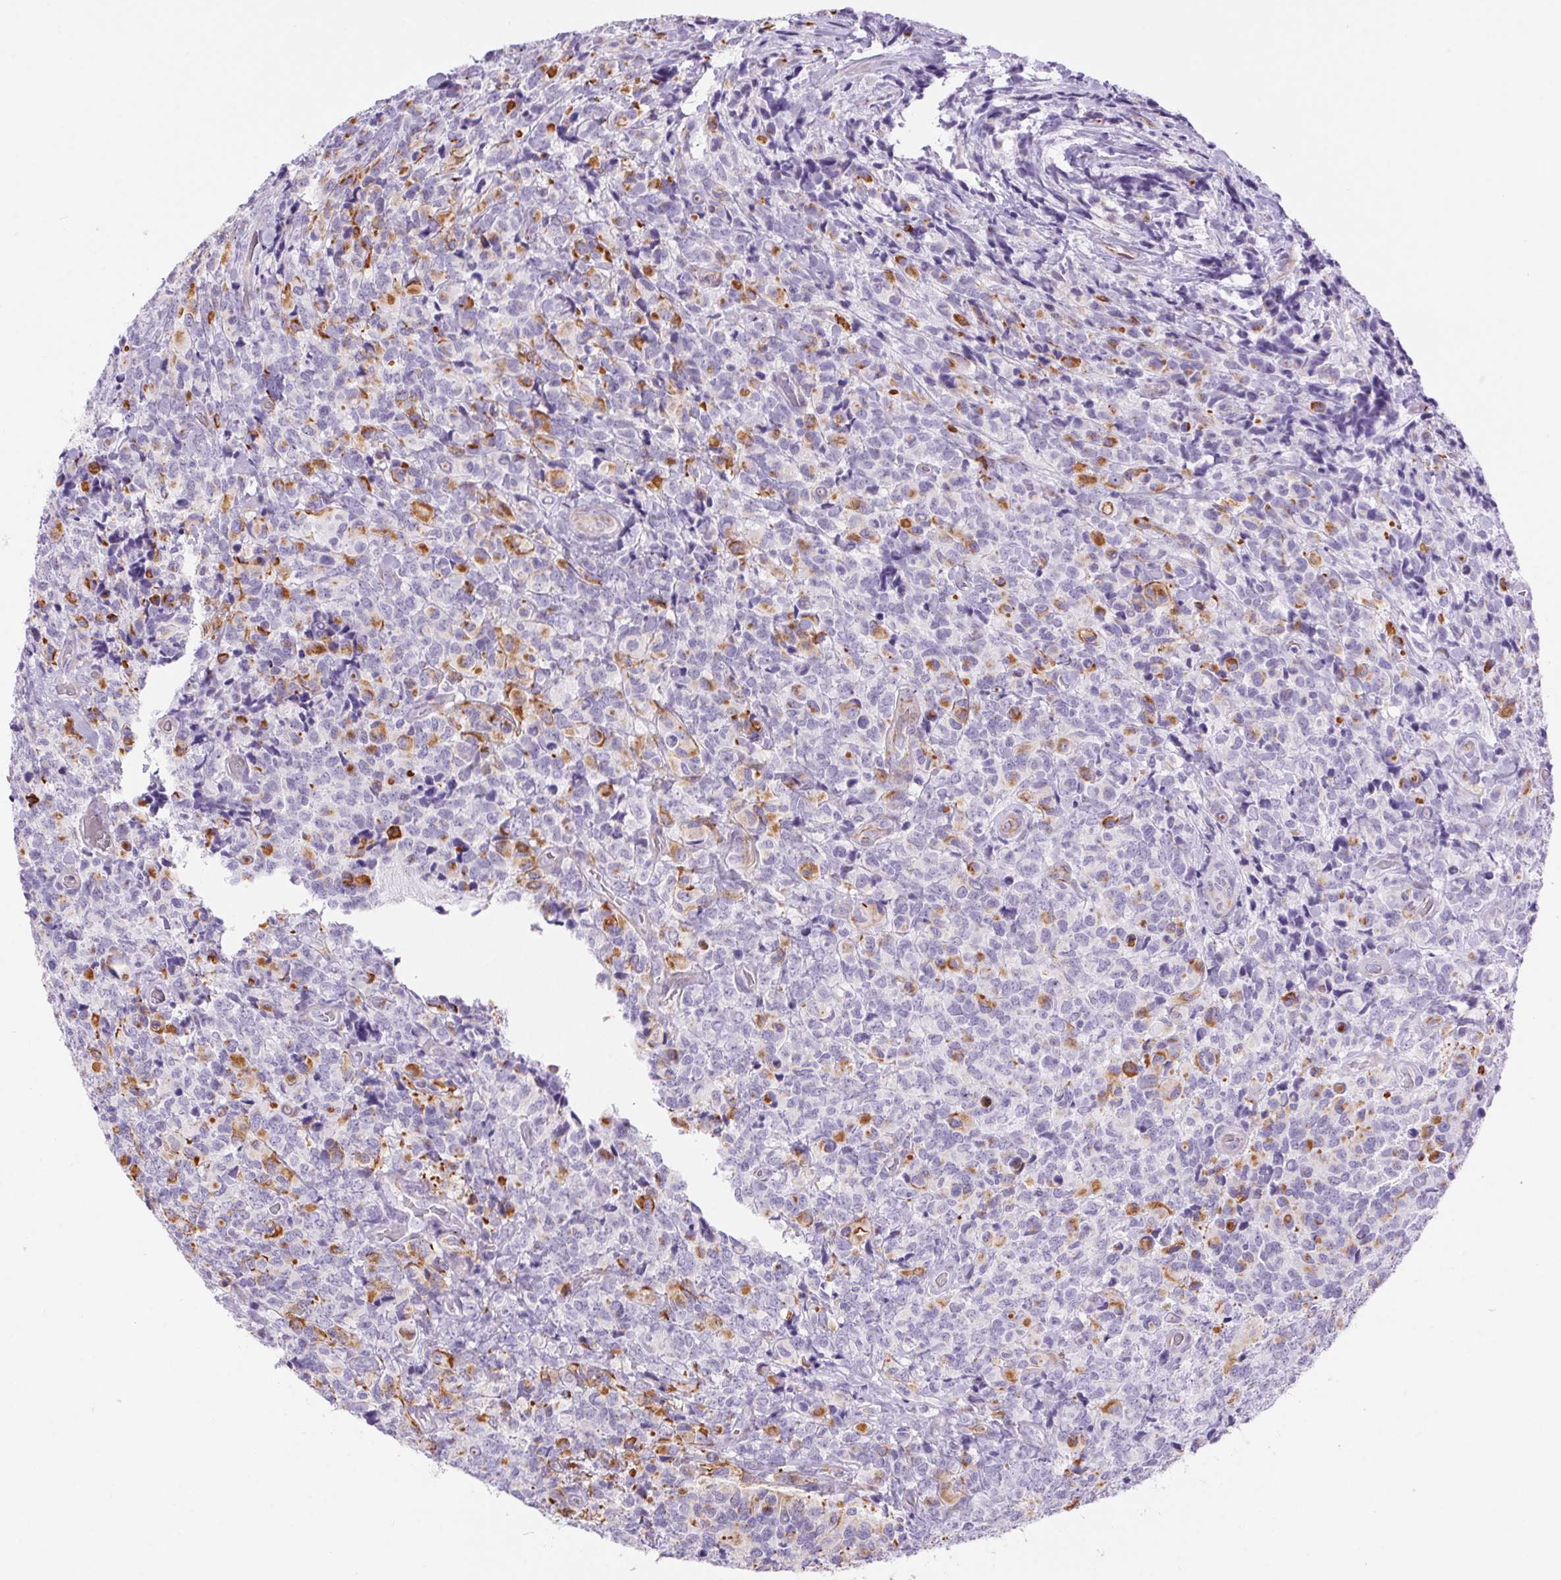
{"staining": {"intensity": "moderate", "quantity": "<25%", "location": "cytoplasmic/membranous"}, "tissue": "glioma", "cell_type": "Tumor cells", "image_type": "cancer", "snomed": [{"axis": "morphology", "description": "Glioma, malignant, High grade"}, {"axis": "topography", "description": "Brain"}], "caption": "A brown stain shows moderate cytoplasmic/membranous staining of a protein in glioma tumor cells.", "gene": "ERP27", "patient": {"sex": "male", "age": 39}}